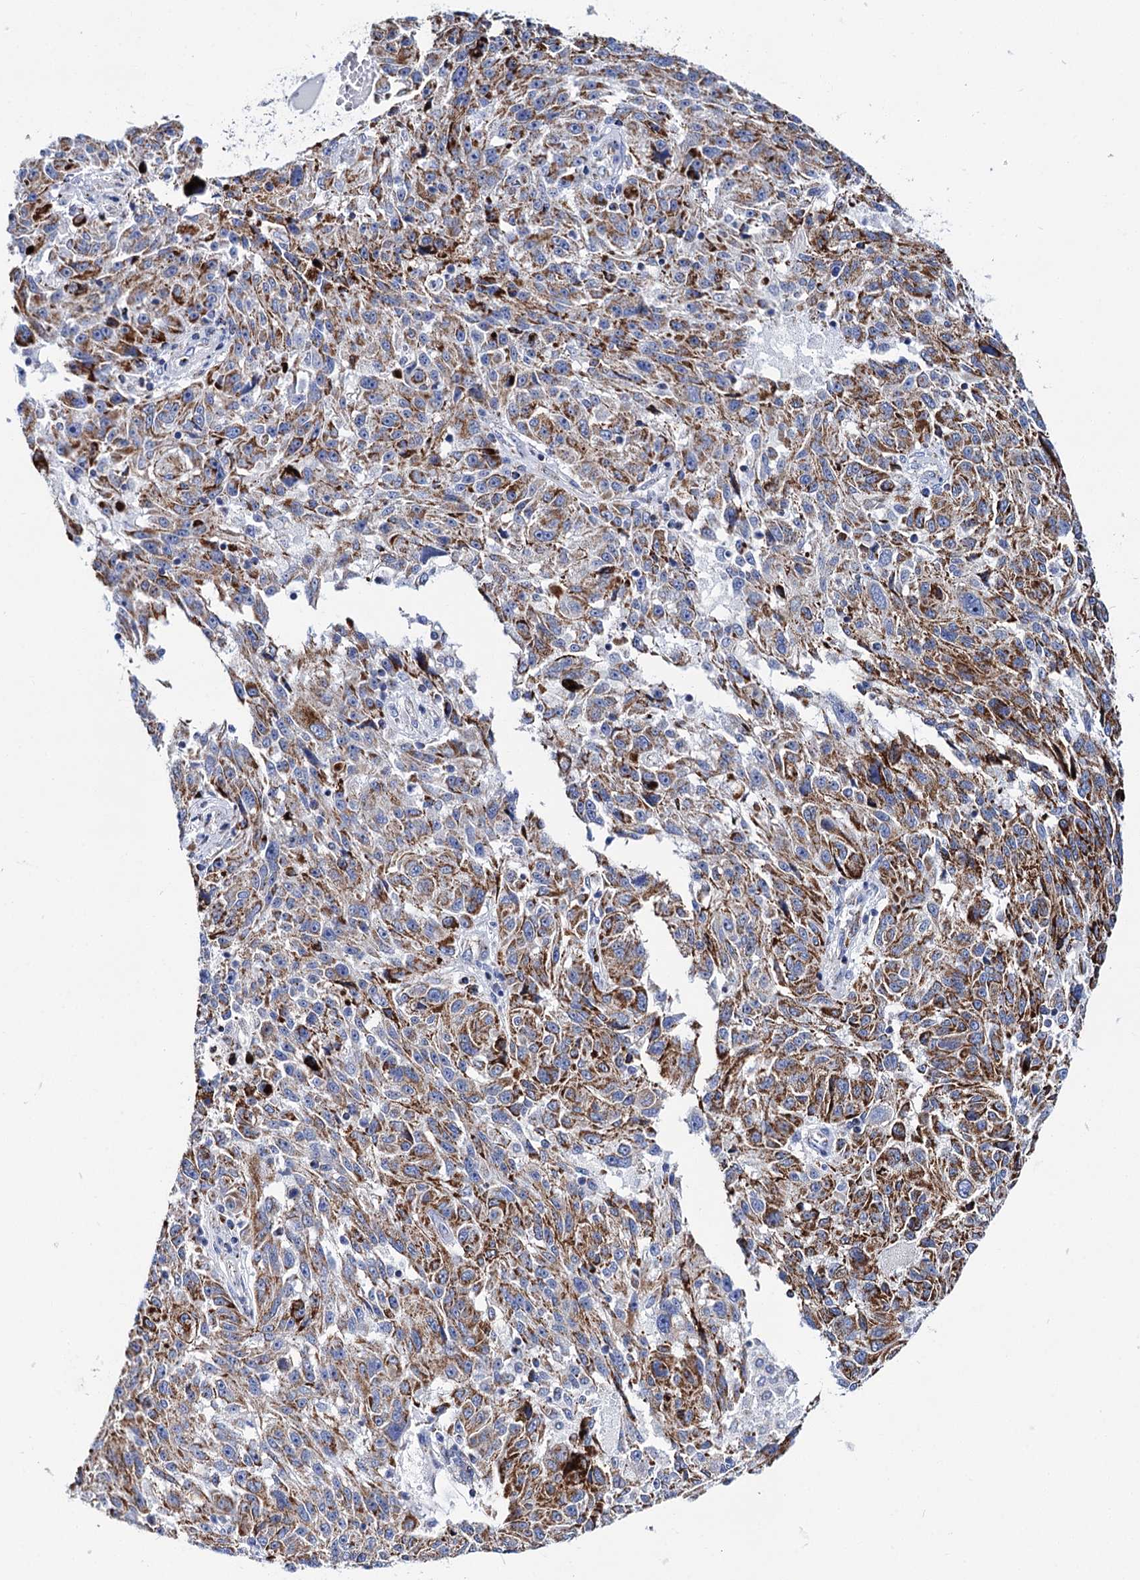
{"staining": {"intensity": "moderate", "quantity": ">75%", "location": "cytoplasmic/membranous"}, "tissue": "melanoma", "cell_type": "Tumor cells", "image_type": "cancer", "snomed": [{"axis": "morphology", "description": "Malignant melanoma, NOS"}, {"axis": "topography", "description": "Skin"}], "caption": "Moderate cytoplasmic/membranous positivity is seen in approximately >75% of tumor cells in malignant melanoma. Immunohistochemistry (ihc) stains the protein in brown and the nuclei are stained blue.", "gene": "UBASH3B", "patient": {"sex": "male", "age": 53}}